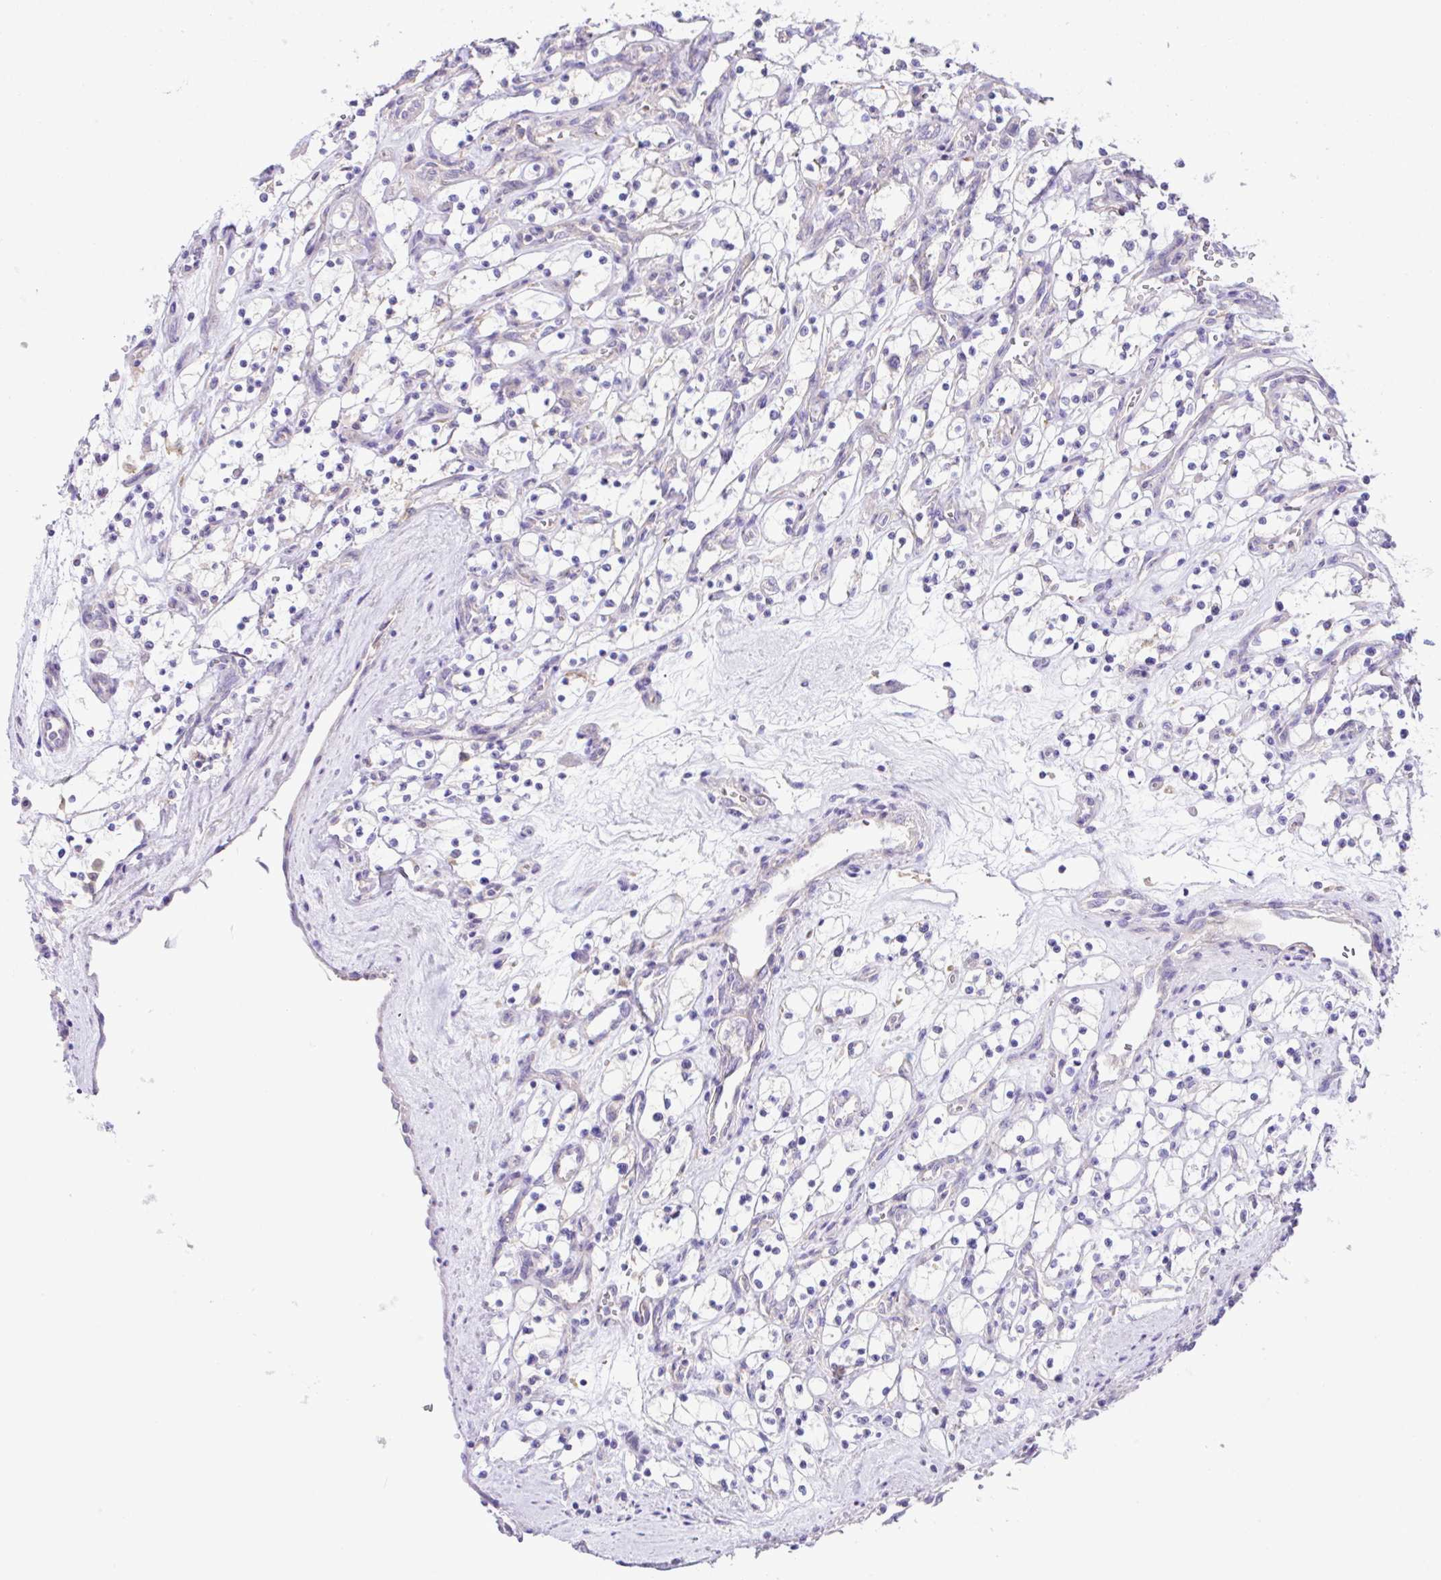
{"staining": {"intensity": "negative", "quantity": "none", "location": "none"}, "tissue": "renal cancer", "cell_type": "Tumor cells", "image_type": "cancer", "snomed": [{"axis": "morphology", "description": "Adenocarcinoma, NOS"}, {"axis": "topography", "description": "Kidney"}], "caption": "Immunohistochemistry (IHC) photomicrograph of neoplastic tissue: human renal cancer stained with DAB exhibits no significant protein staining in tumor cells.", "gene": "OR4P4", "patient": {"sex": "female", "age": 69}}